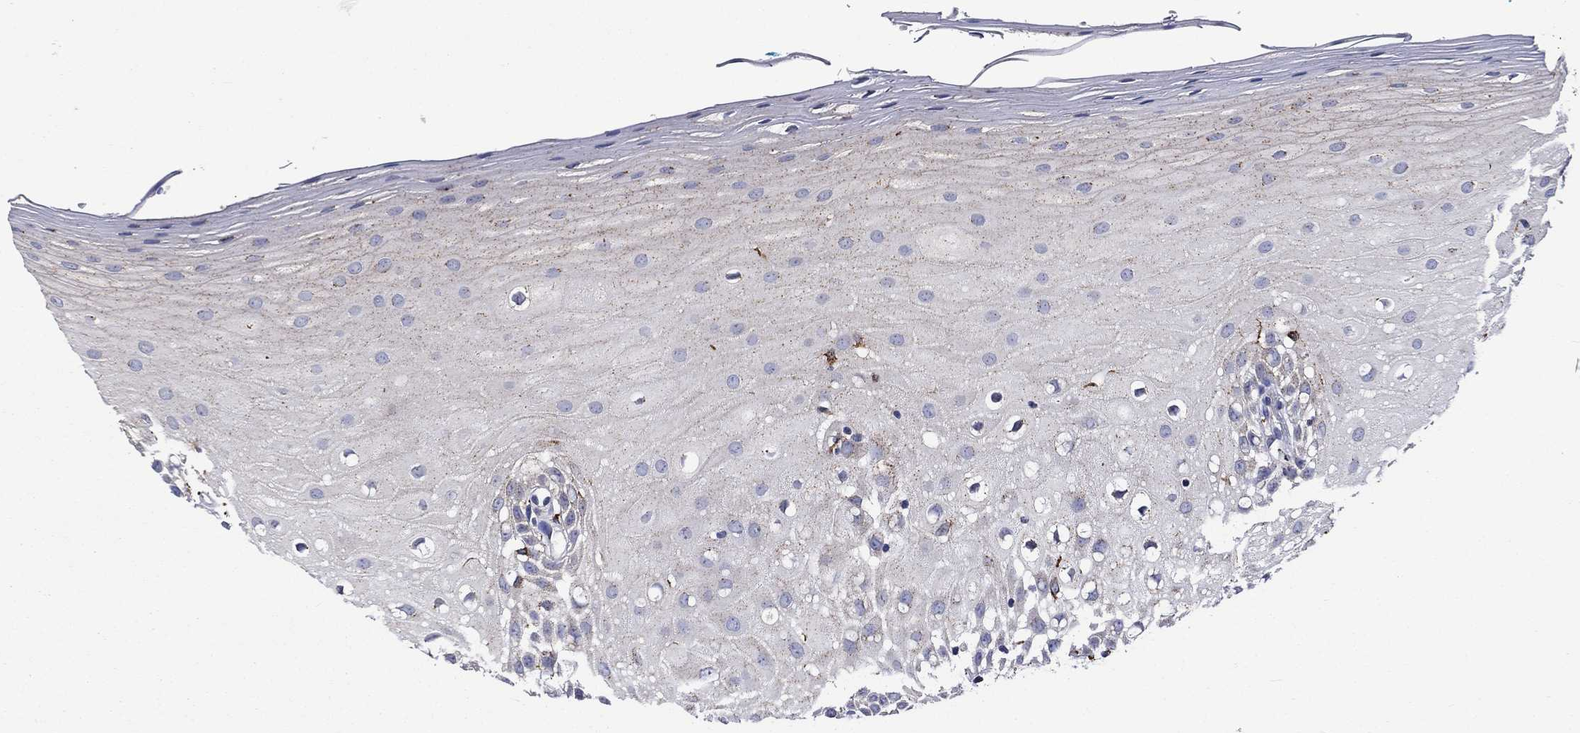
{"staining": {"intensity": "negative", "quantity": "none", "location": "none"}, "tissue": "oral mucosa", "cell_type": "Squamous epithelial cells", "image_type": "normal", "snomed": [{"axis": "morphology", "description": "Normal tissue, NOS"}, {"axis": "morphology", "description": "Squamous cell carcinoma, NOS"}, {"axis": "topography", "description": "Oral tissue"}, {"axis": "topography", "description": "Head-Neck"}], "caption": "Immunohistochemistry (IHC) micrograph of unremarkable human oral mucosa stained for a protein (brown), which reveals no positivity in squamous epithelial cells.", "gene": "CTSB", "patient": {"sex": "female", "age": 75}}